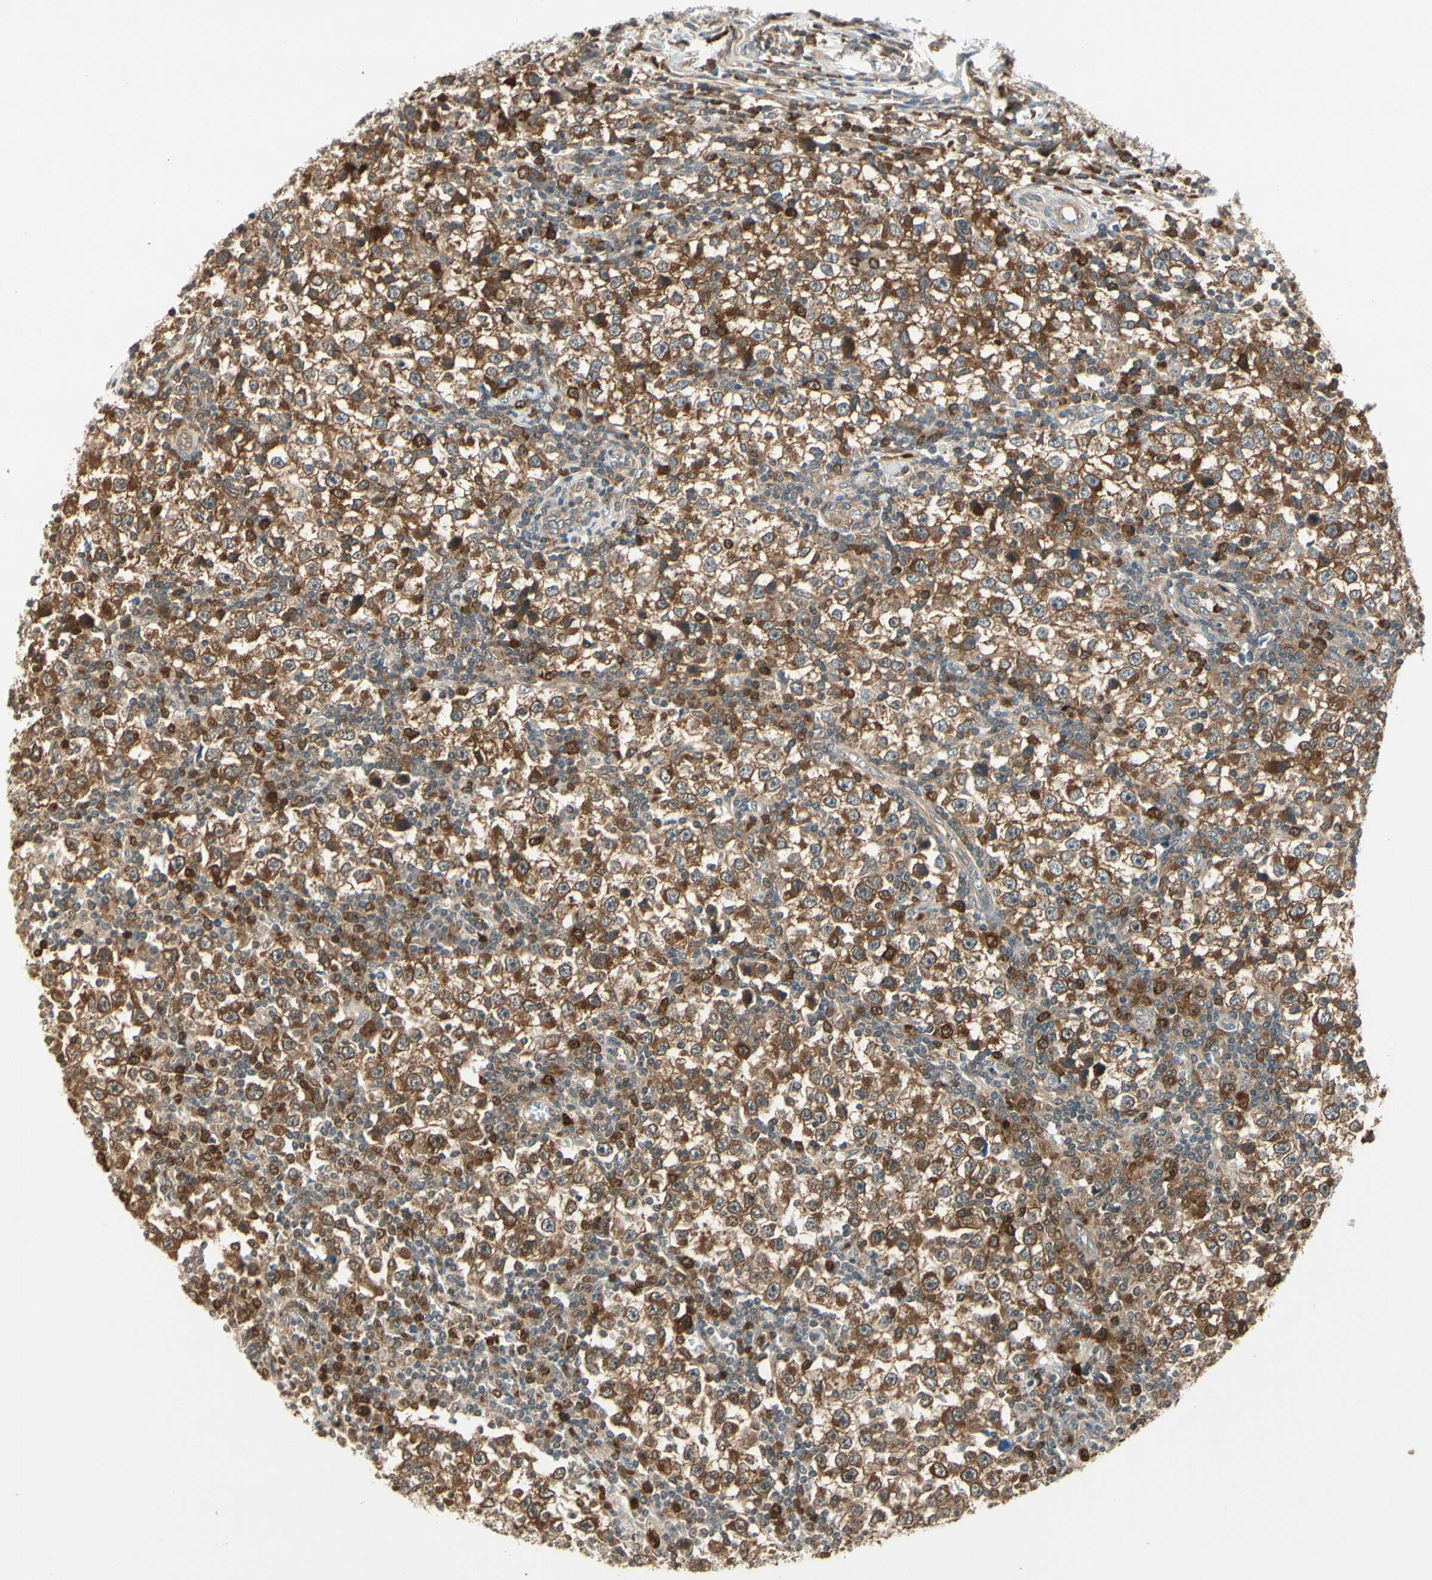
{"staining": {"intensity": "strong", "quantity": "<25%", "location": "cytoplasmic/membranous"}, "tissue": "testis cancer", "cell_type": "Tumor cells", "image_type": "cancer", "snomed": [{"axis": "morphology", "description": "Seminoma, NOS"}, {"axis": "topography", "description": "Testis"}], "caption": "Immunohistochemical staining of testis seminoma shows medium levels of strong cytoplasmic/membranous protein staining in approximately <25% of tumor cells.", "gene": "IPO5", "patient": {"sex": "male", "age": 65}}